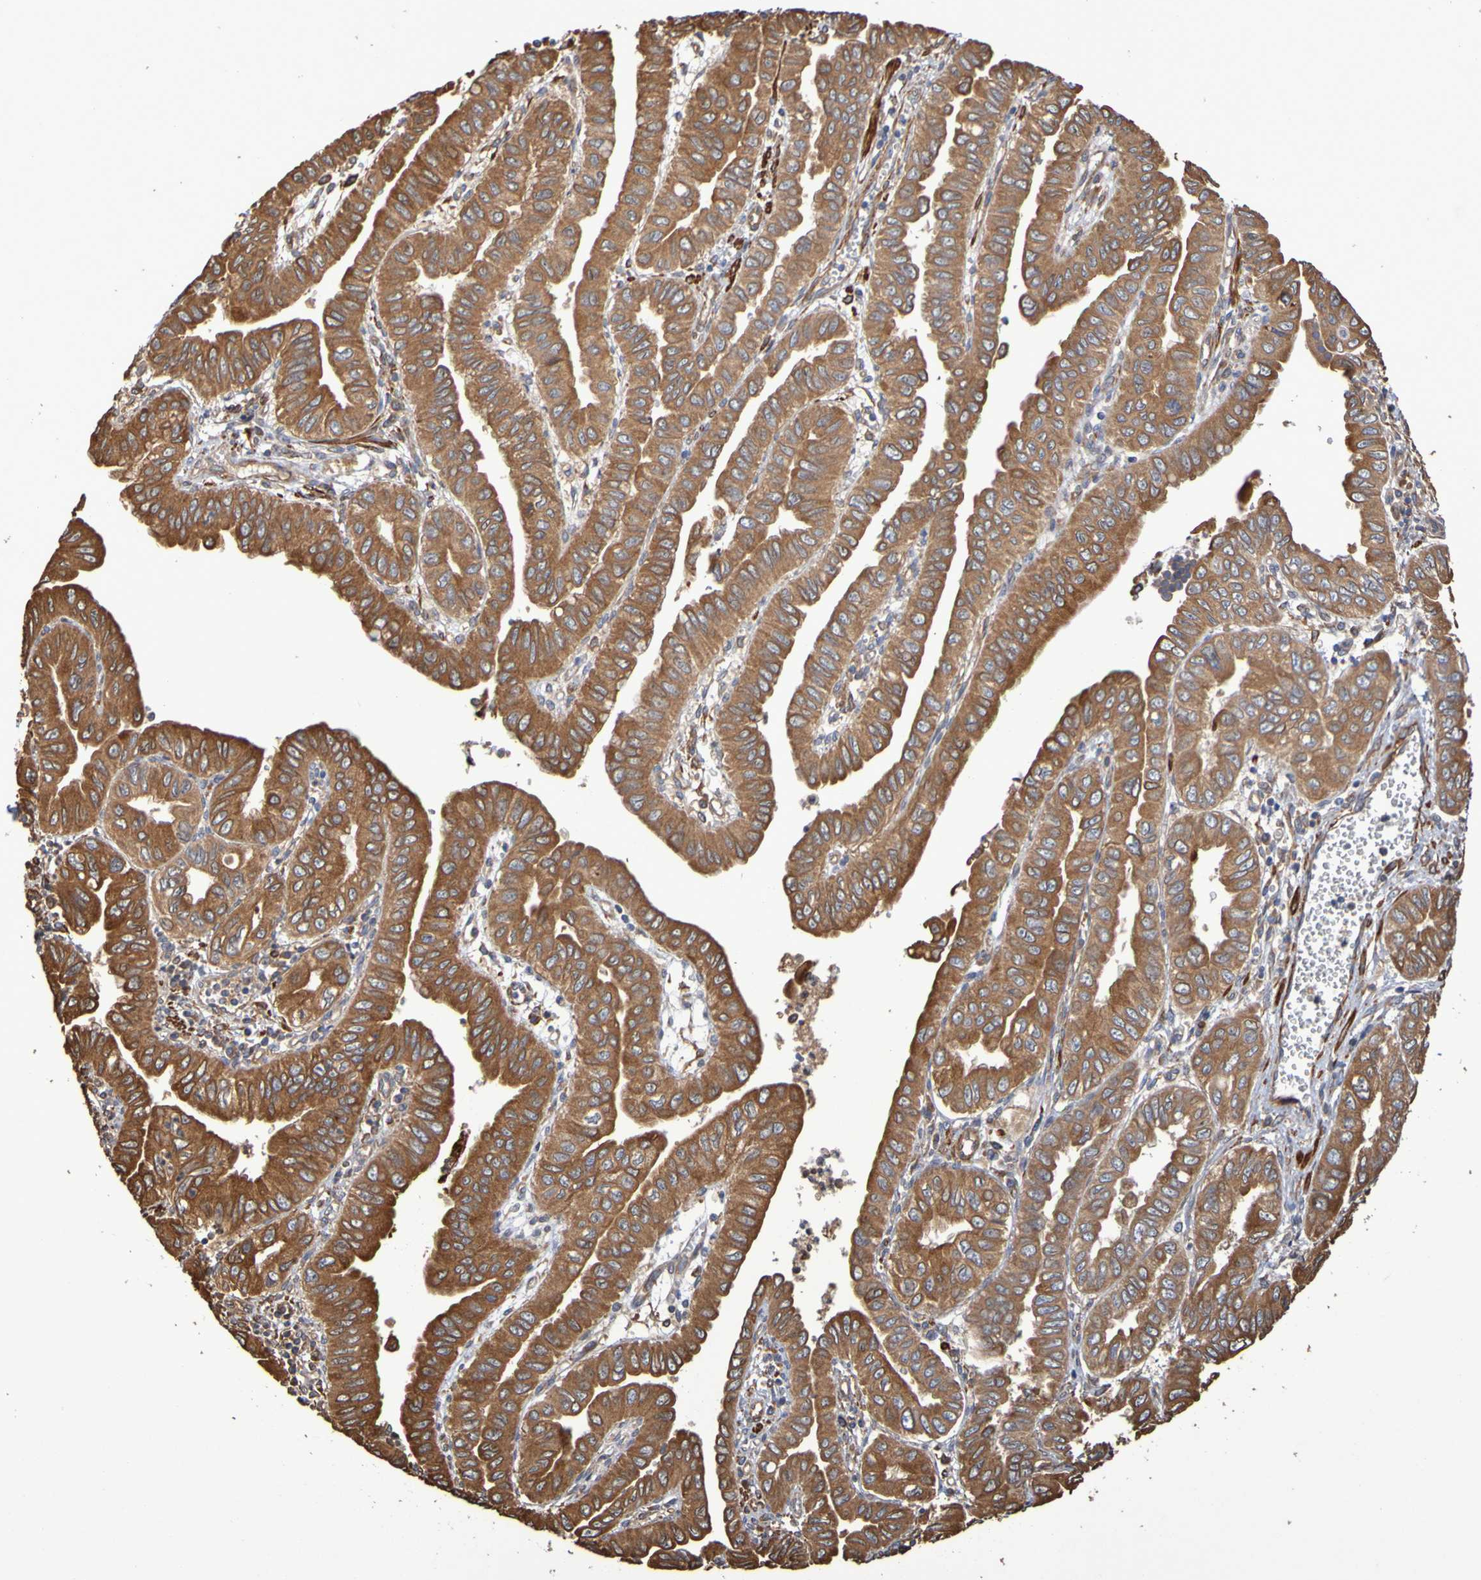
{"staining": {"intensity": "moderate", "quantity": ">75%", "location": "cytoplasmic/membranous"}, "tissue": "pancreatic cancer", "cell_type": "Tumor cells", "image_type": "cancer", "snomed": [{"axis": "morphology", "description": "Normal tissue, NOS"}, {"axis": "topography", "description": "Lymph node"}], "caption": "Immunohistochemistry of pancreatic cancer exhibits medium levels of moderate cytoplasmic/membranous staining in about >75% of tumor cells.", "gene": "RAB11A", "patient": {"sex": "male", "age": 50}}